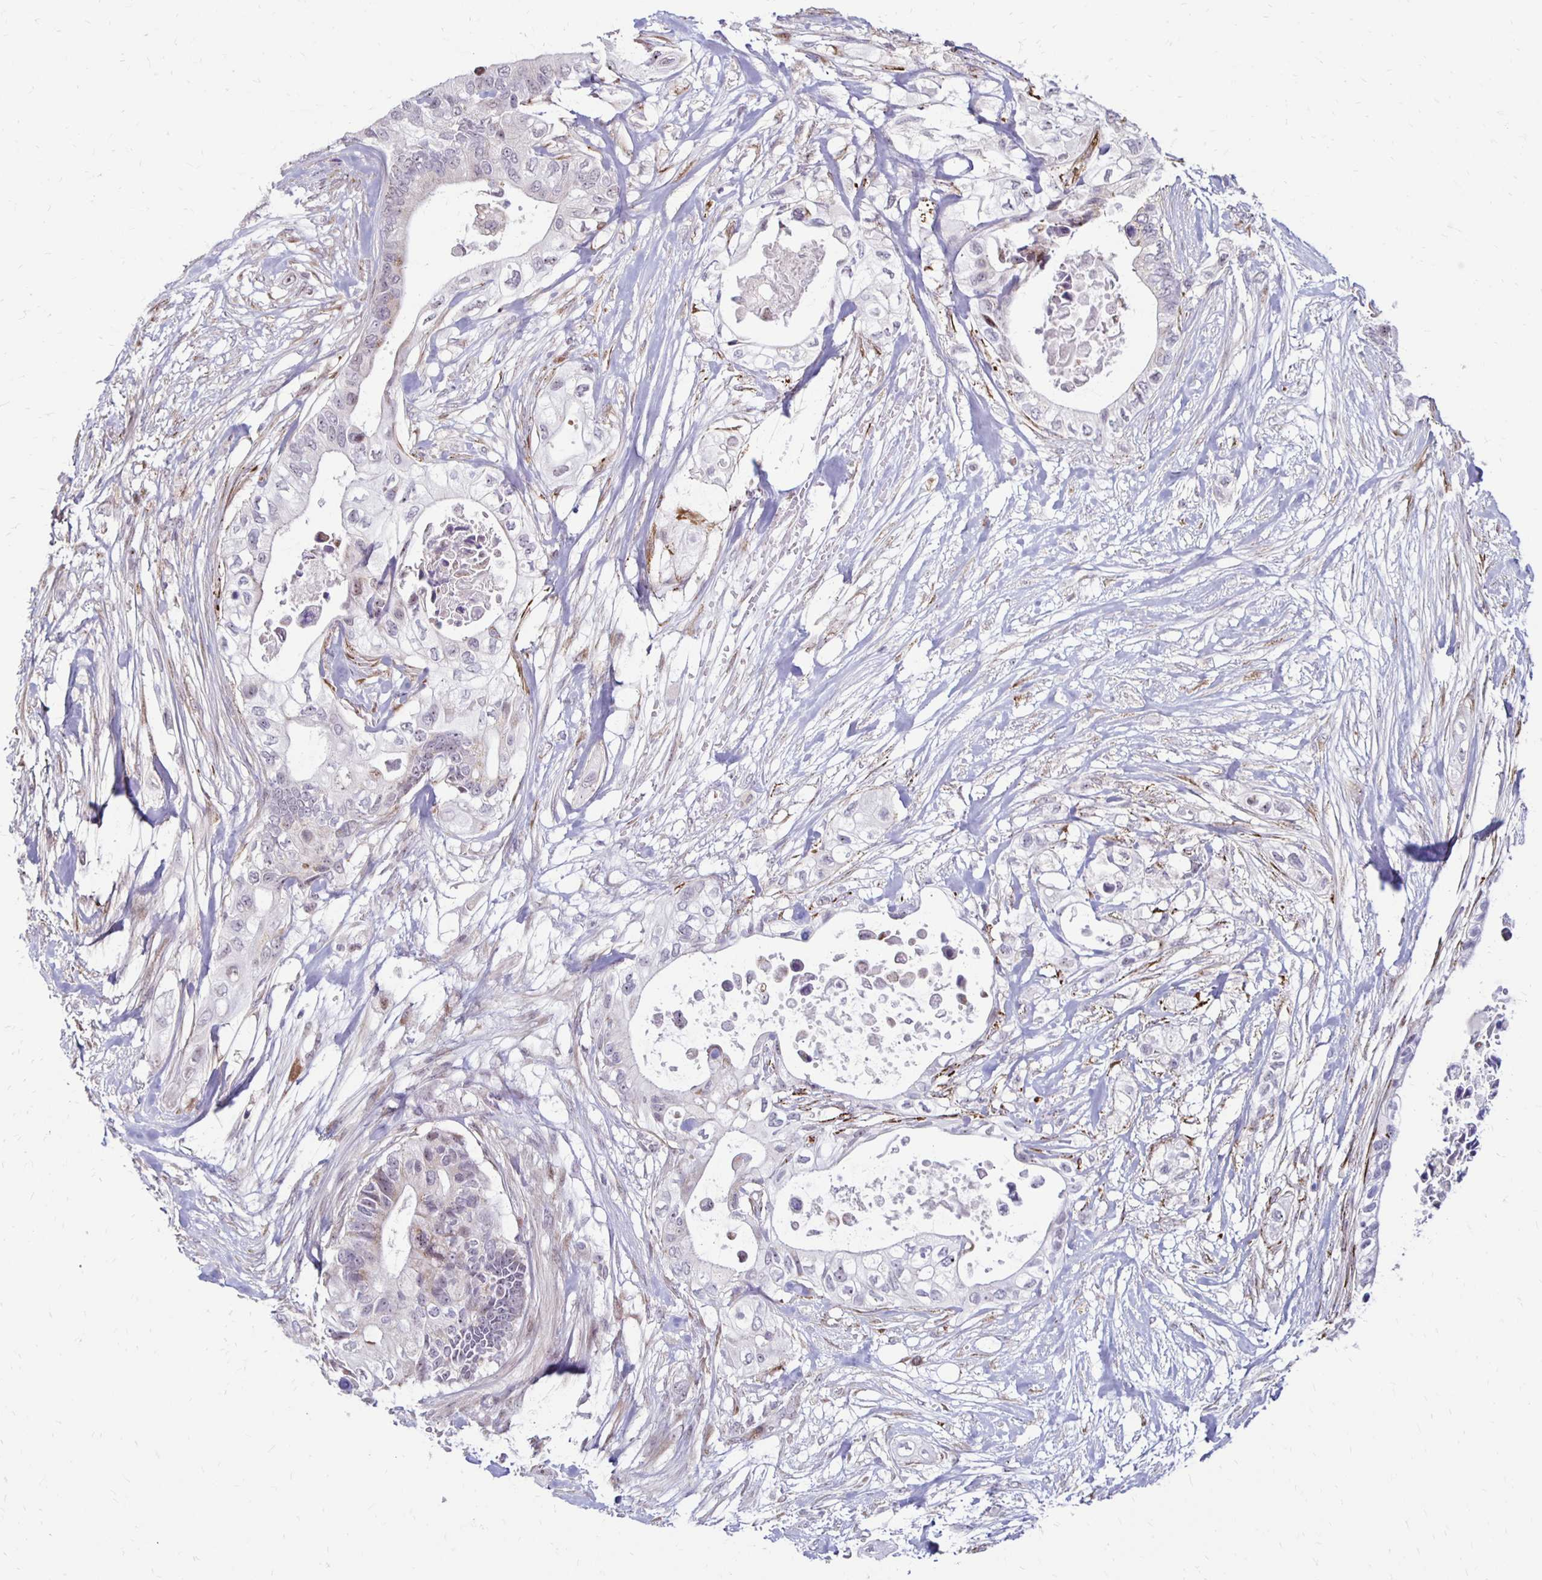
{"staining": {"intensity": "weak", "quantity": "<25%", "location": "nuclear"}, "tissue": "pancreatic cancer", "cell_type": "Tumor cells", "image_type": "cancer", "snomed": [{"axis": "morphology", "description": "Adenocarcinoma, NOS"}, {"axis": "topography", "description": "Pancreas"}], "caption": "Pancreatic cancer stained for a protein using immunohistochemistry displays no positivity tumor cells.", "gene": "DAGLA", "patient": {"sex": "female", "age": 63}}